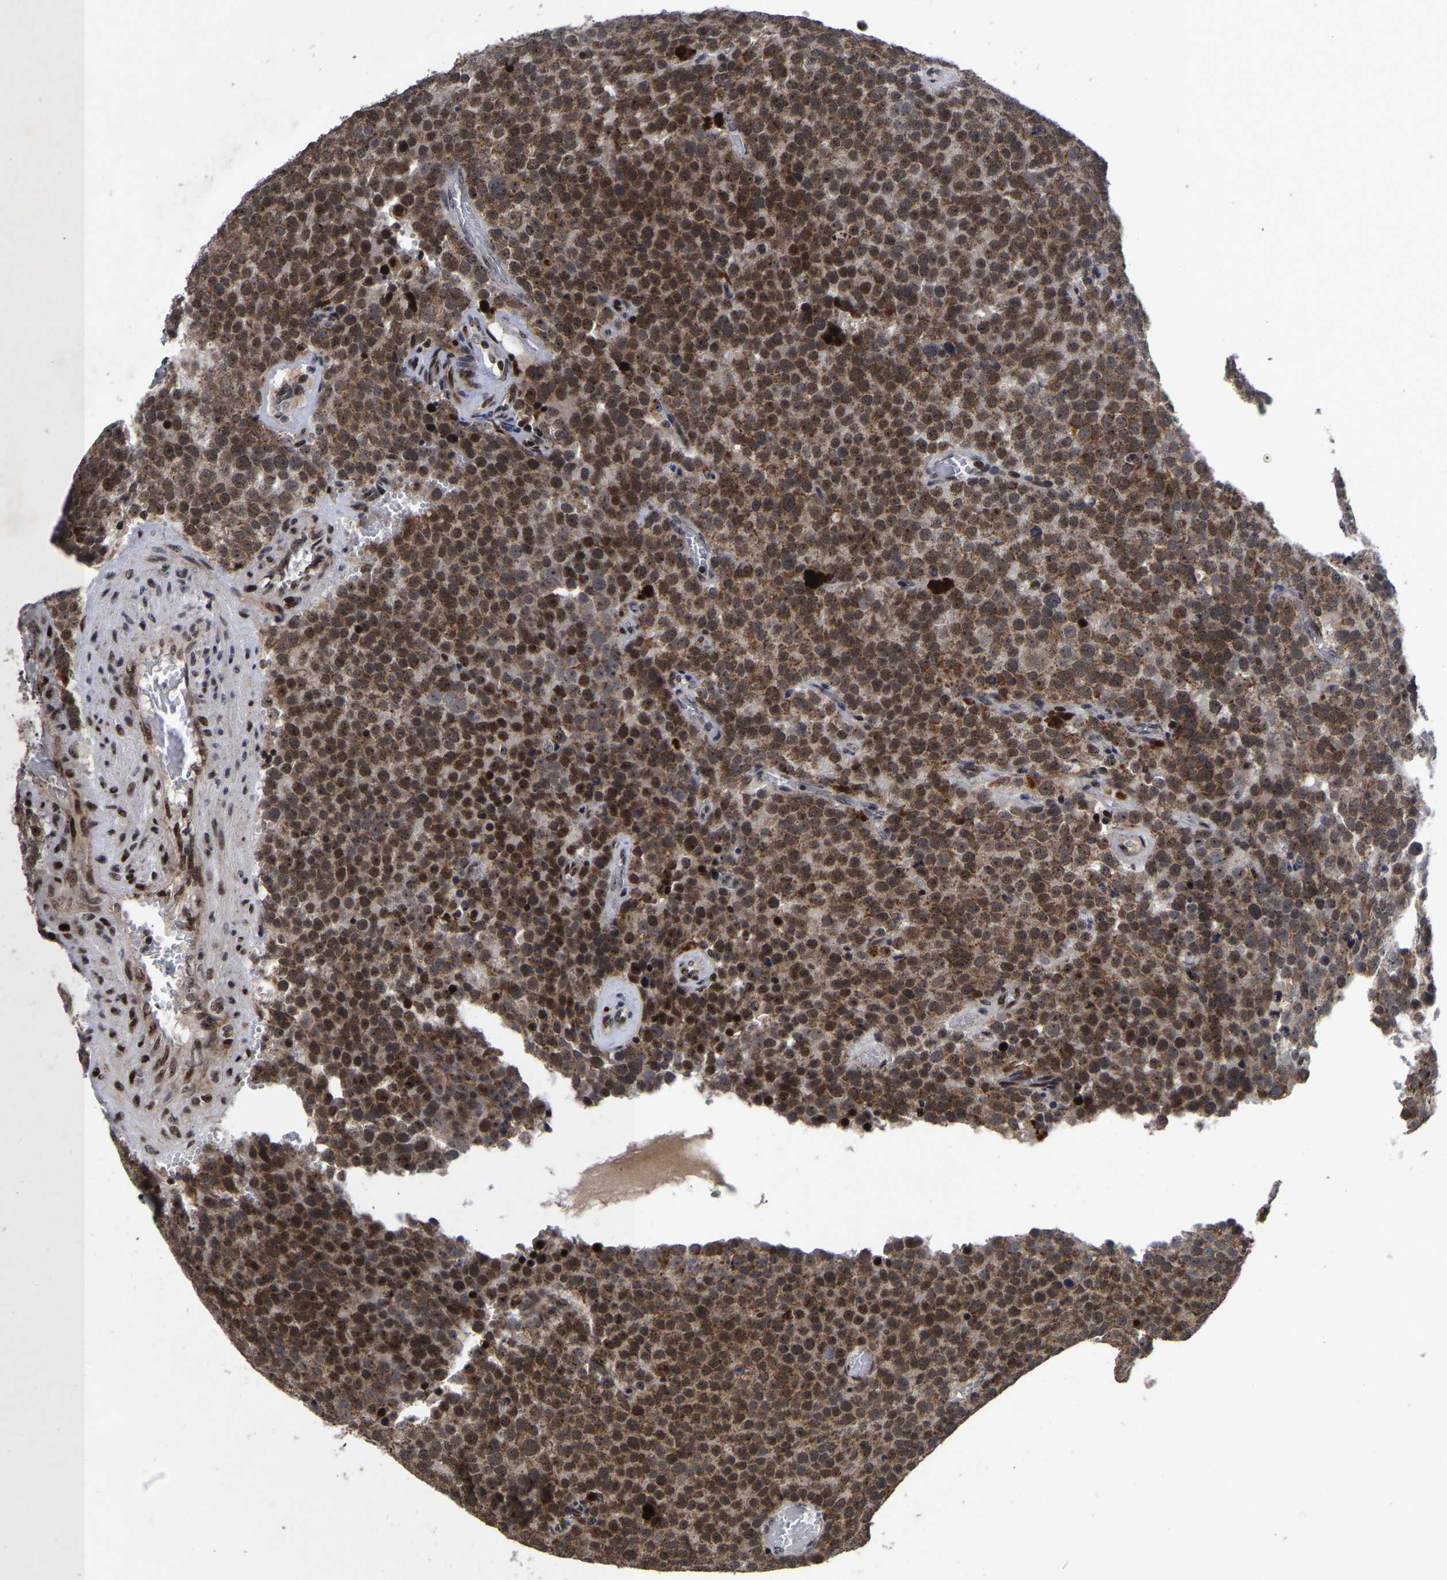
{"staining": {"intensity": "strong", "quantity": ">75%", "location": "cytoplasmic/membranous,nuclear"}, "tissue": "testis cancer", "cell_type": "Tumor cells", "image_type": "cancer", "snomed": [{"axis": "morphology", "description": "Normal tissue, NOS"}, {"axis": "morphology", "description": "Seminoma, NOS"}, {"axis": "topography", "description": "Testis"}], "caption": "Human testis cancer stained for a protein (brown) shows strong cytoplasmic/membranous and nuclear positive staining in about >75% of tumor cells.", "gene": "JUNB", "patient": {"sex": "male", "age": 71}}